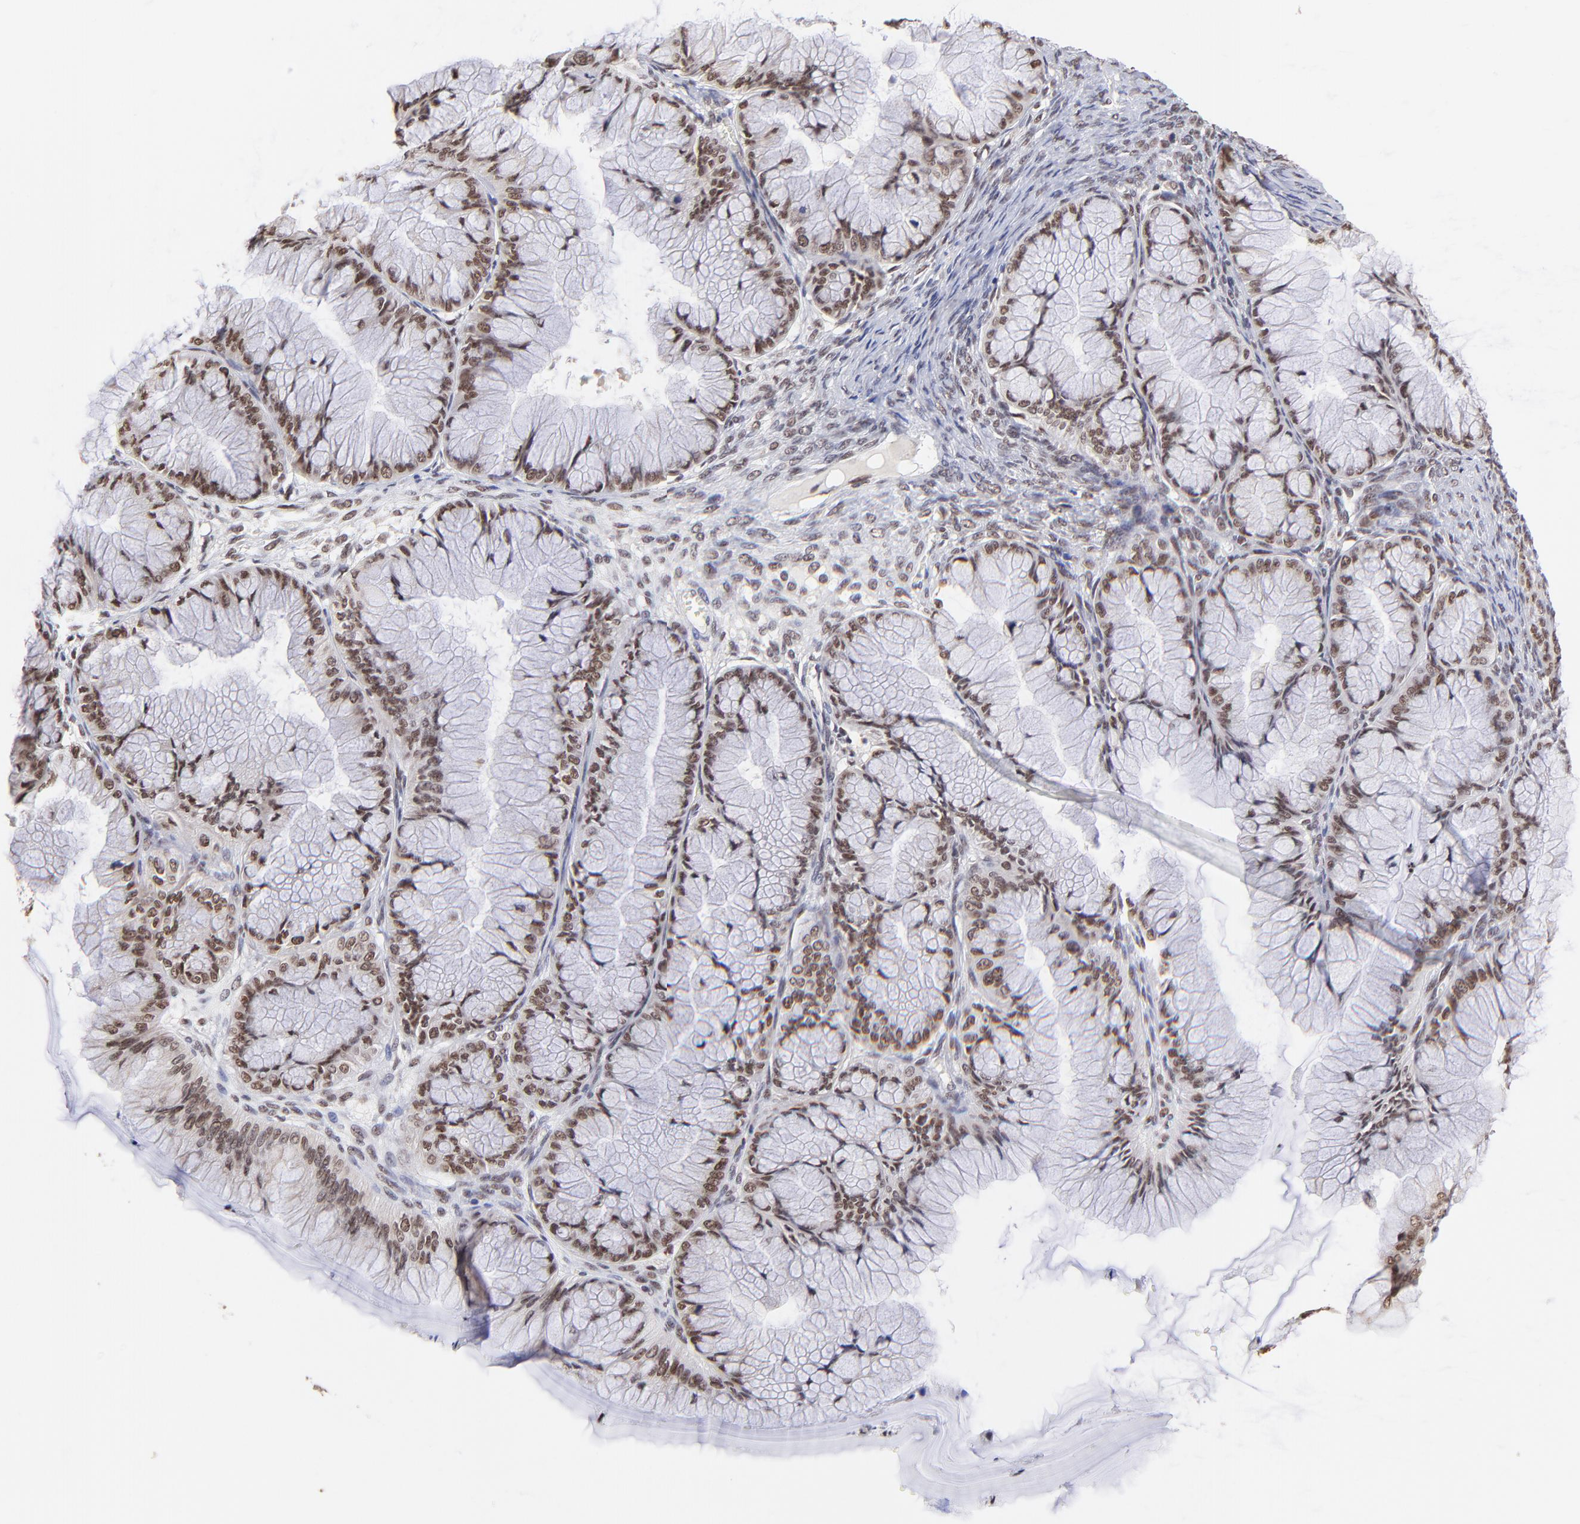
{"staining": {"intensity": "moderate", "quantity": ">75%", "location": "nuclear"}, "tissue": "ovarian cancer", "cell_type": "Tumor cells", "image_type": "cancer", "snomed": [{"axis": "morphology", "description": "Cystadenocarcinoma, mucinous, NOS"}, {"axis": "topography", "description": "Ovary"}], "caption": "Mucinous cystadenocarcinoma (ovarian) stained for a protein exhibits moderate nuclear positivity in tumor cells. The protein is stained brown, and the nuclei are stained in blue (DAB IHC with brightfield microscopy, high magnification).", "gene": "ZNF670", "patient": {"sex": "female", "age": 63}}